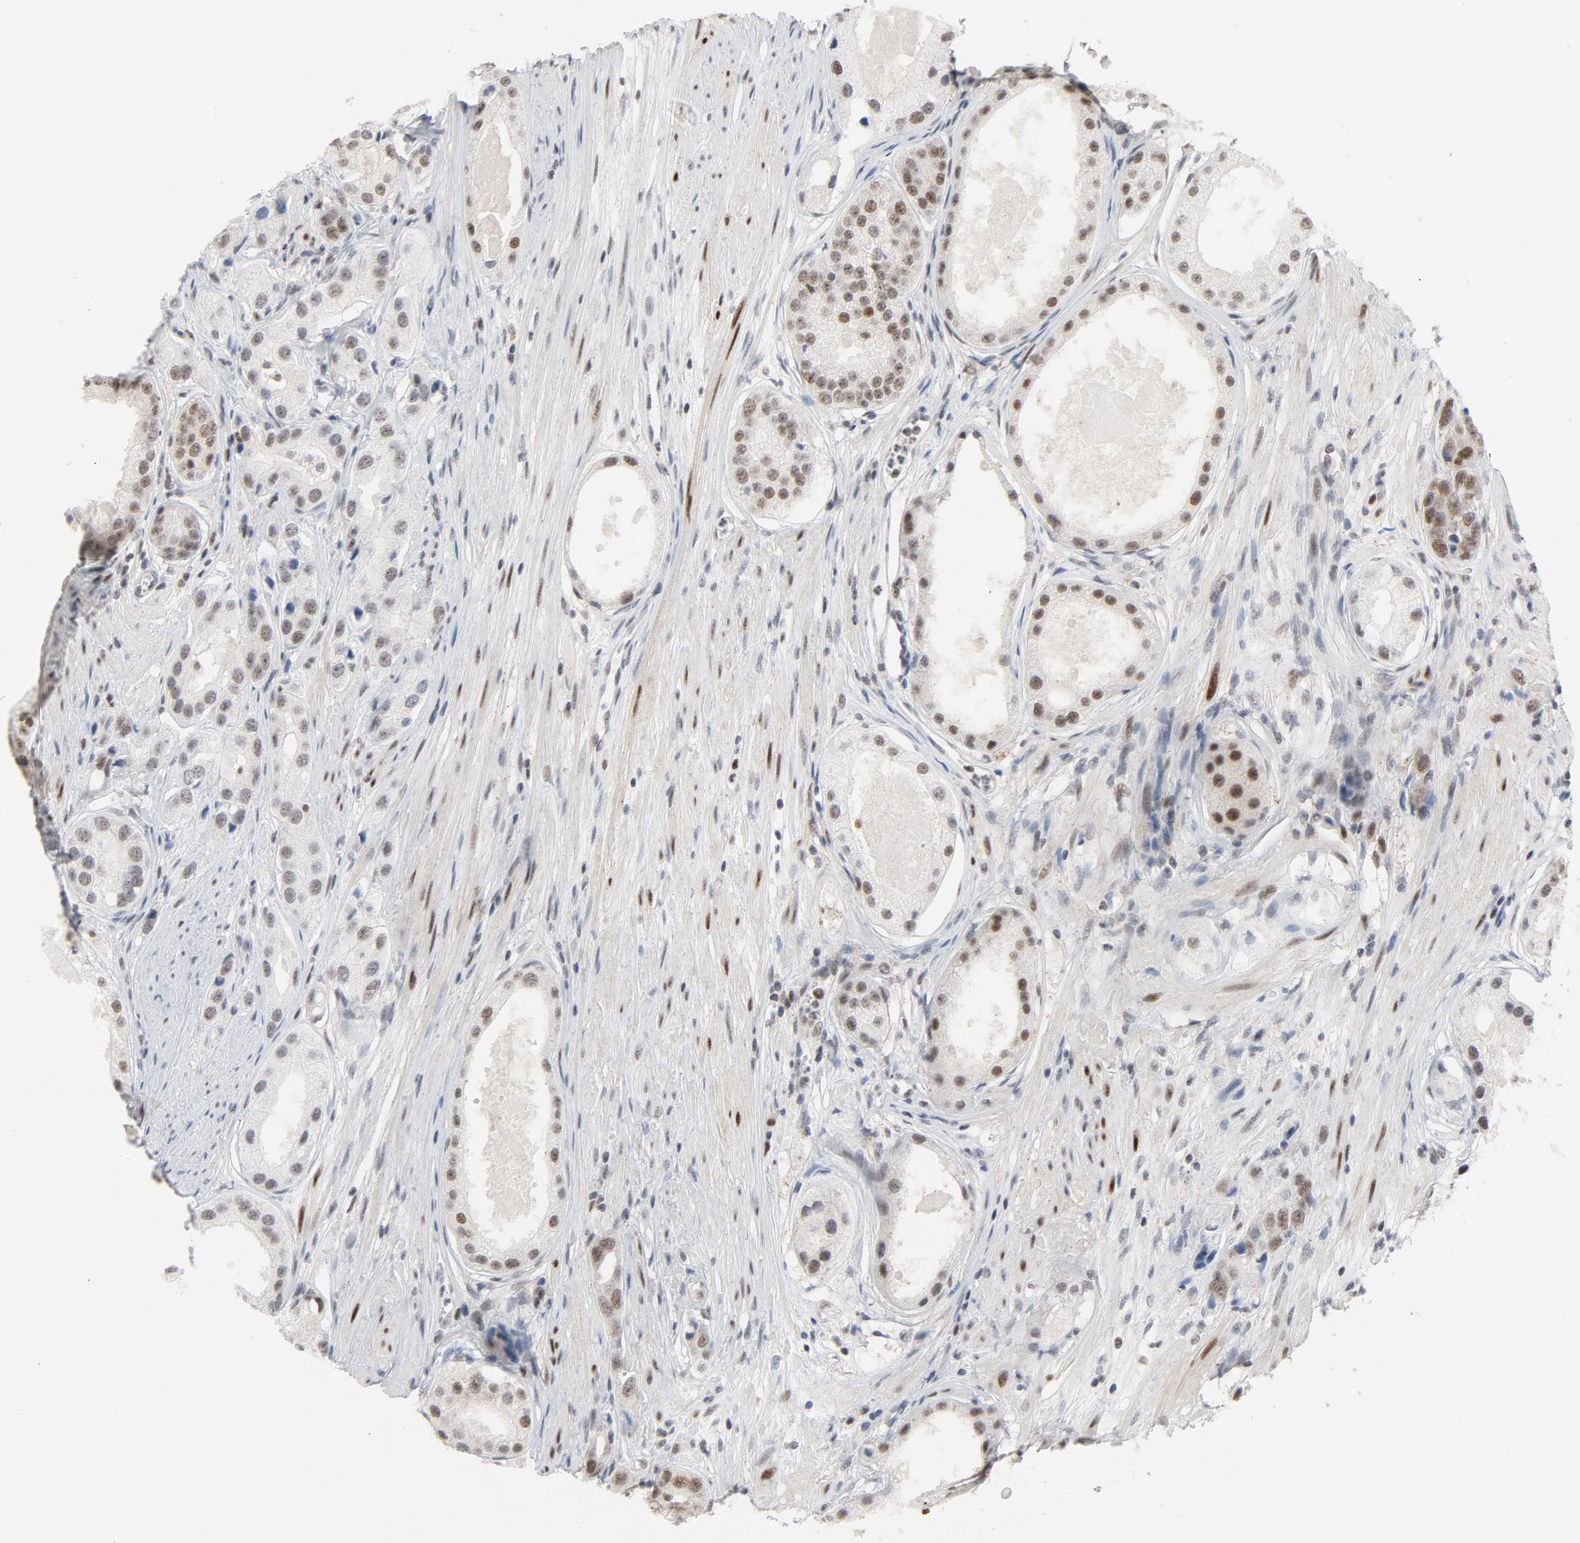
{"staining": {"intensity": "moderate", "quantity": ">75%", "location": "nuclear"}, "tissue": "prostate cancer", "cell_type": "Tumor cells", "image_type": "cancer", "snomed": [{"axis": "morphology", "description": "Adenocarcinoma, Medium grade"}, {"axis": "topography", "description": "Prostate"}], "caption": "Human adenocarcinoma (medium-grade) (prostate) stained with a protein marker shows moderate staining in tumor cells.", "gene": "JMJD6", "patient": {"sex": "male", "age": 53}}